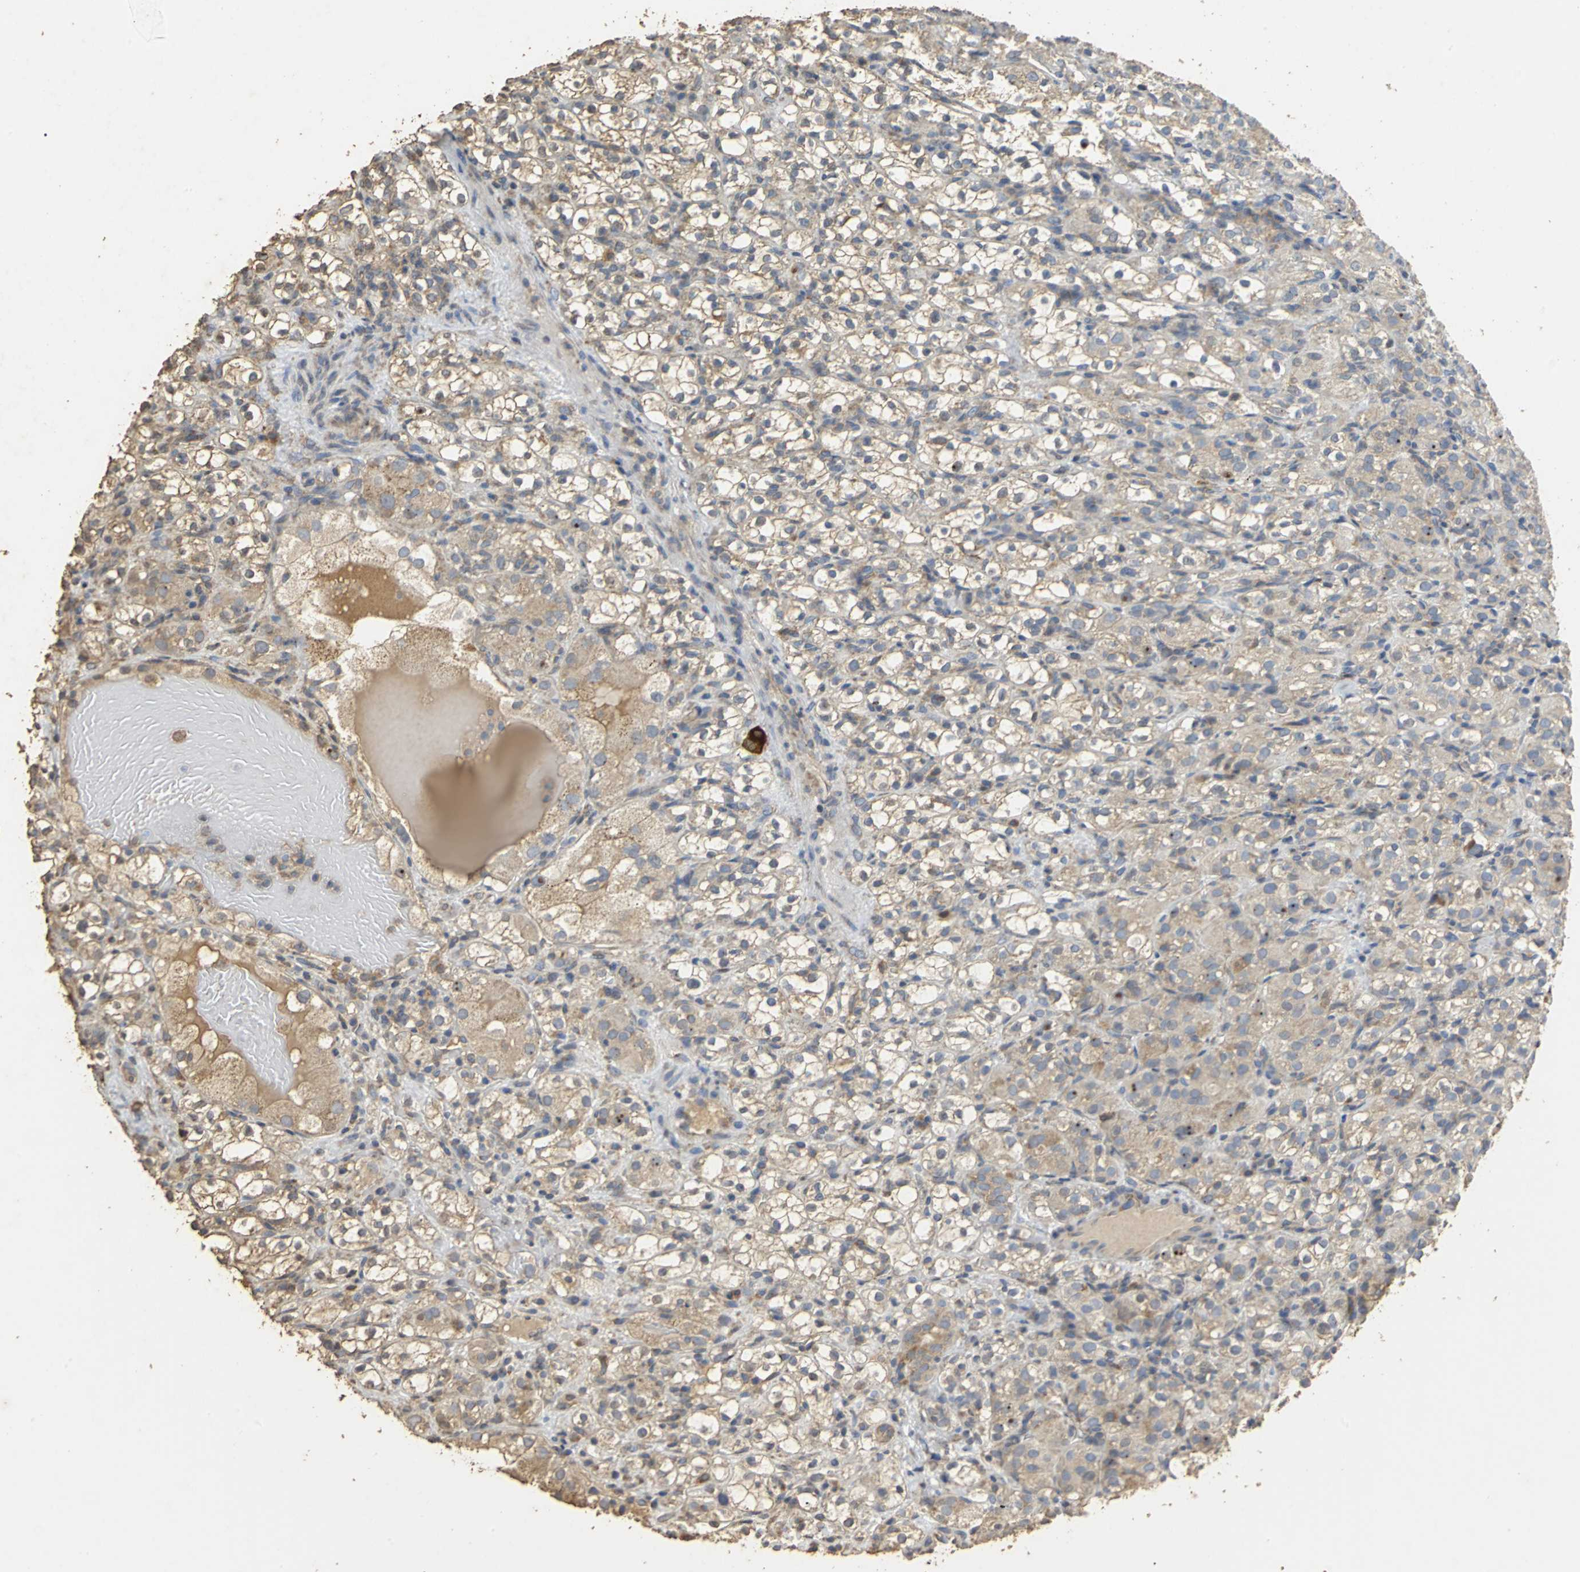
{"staining": {"intensity": "moderate", "quantity": "25%-75%", "location": "cytoplasmic/membranous"}, "tissue": "renal cancer", "cell_type": "Tumor cells", "image_type": "cancer", "snomed": [{"axis": "morphology", "description": "Normal tissue, NOS"}, {"axis": "morphology", "description": "Adenocarcinoma, NOS"}, {"axis": "topography", "description": "Kidney"}], "caption": "High-power microscopy captured an immunohistochemistry (IHC) photomicrograph of renal adenocarcinoma, revealing moderate cytoplasmic/membranous positivity in approximately 25%-75% of tumor cells.", "gene": "ACSL4", "patient": {"sex": "male", "age": 61}}